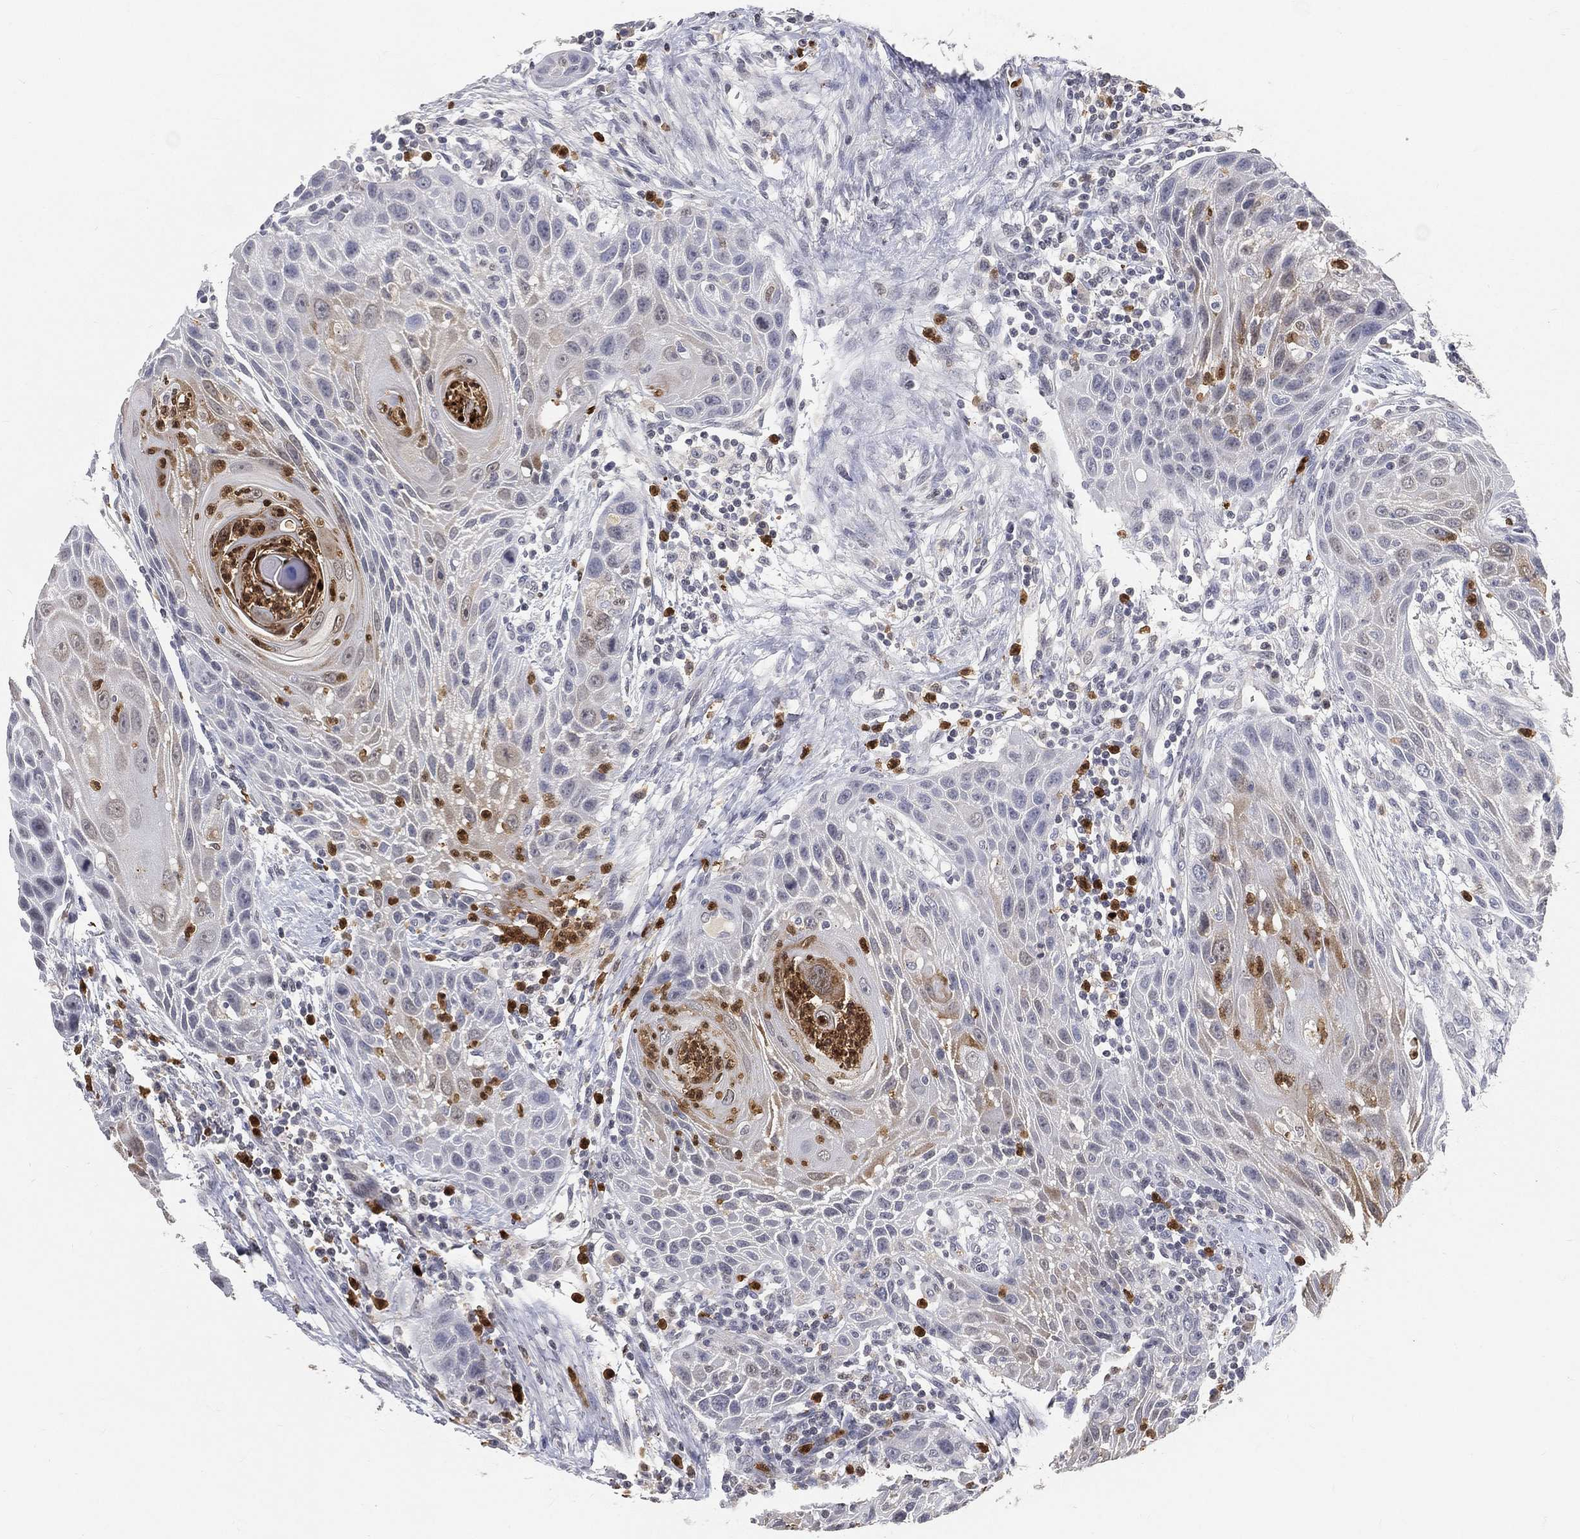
{"staining": {"intensity": "negative", "quantity": "none", "location": "none"}, "tissue": "head and neck cancer", "cell_type": "Tumor cells", "image_type": "cancer", "snomed": [{"axis": "morphology", "description": "Squamous cell carcinoma, NOS"}, {"axis": "topography", "description": "Head-Neck"}], "caption": "A high-resolution image shows immunohistochemistry staining of head and neck squamous cell carcinoma, which shows no significant staining in tumor cells.", "gene": "ARG1", "patient": {"sex": "male", "age": 69}}